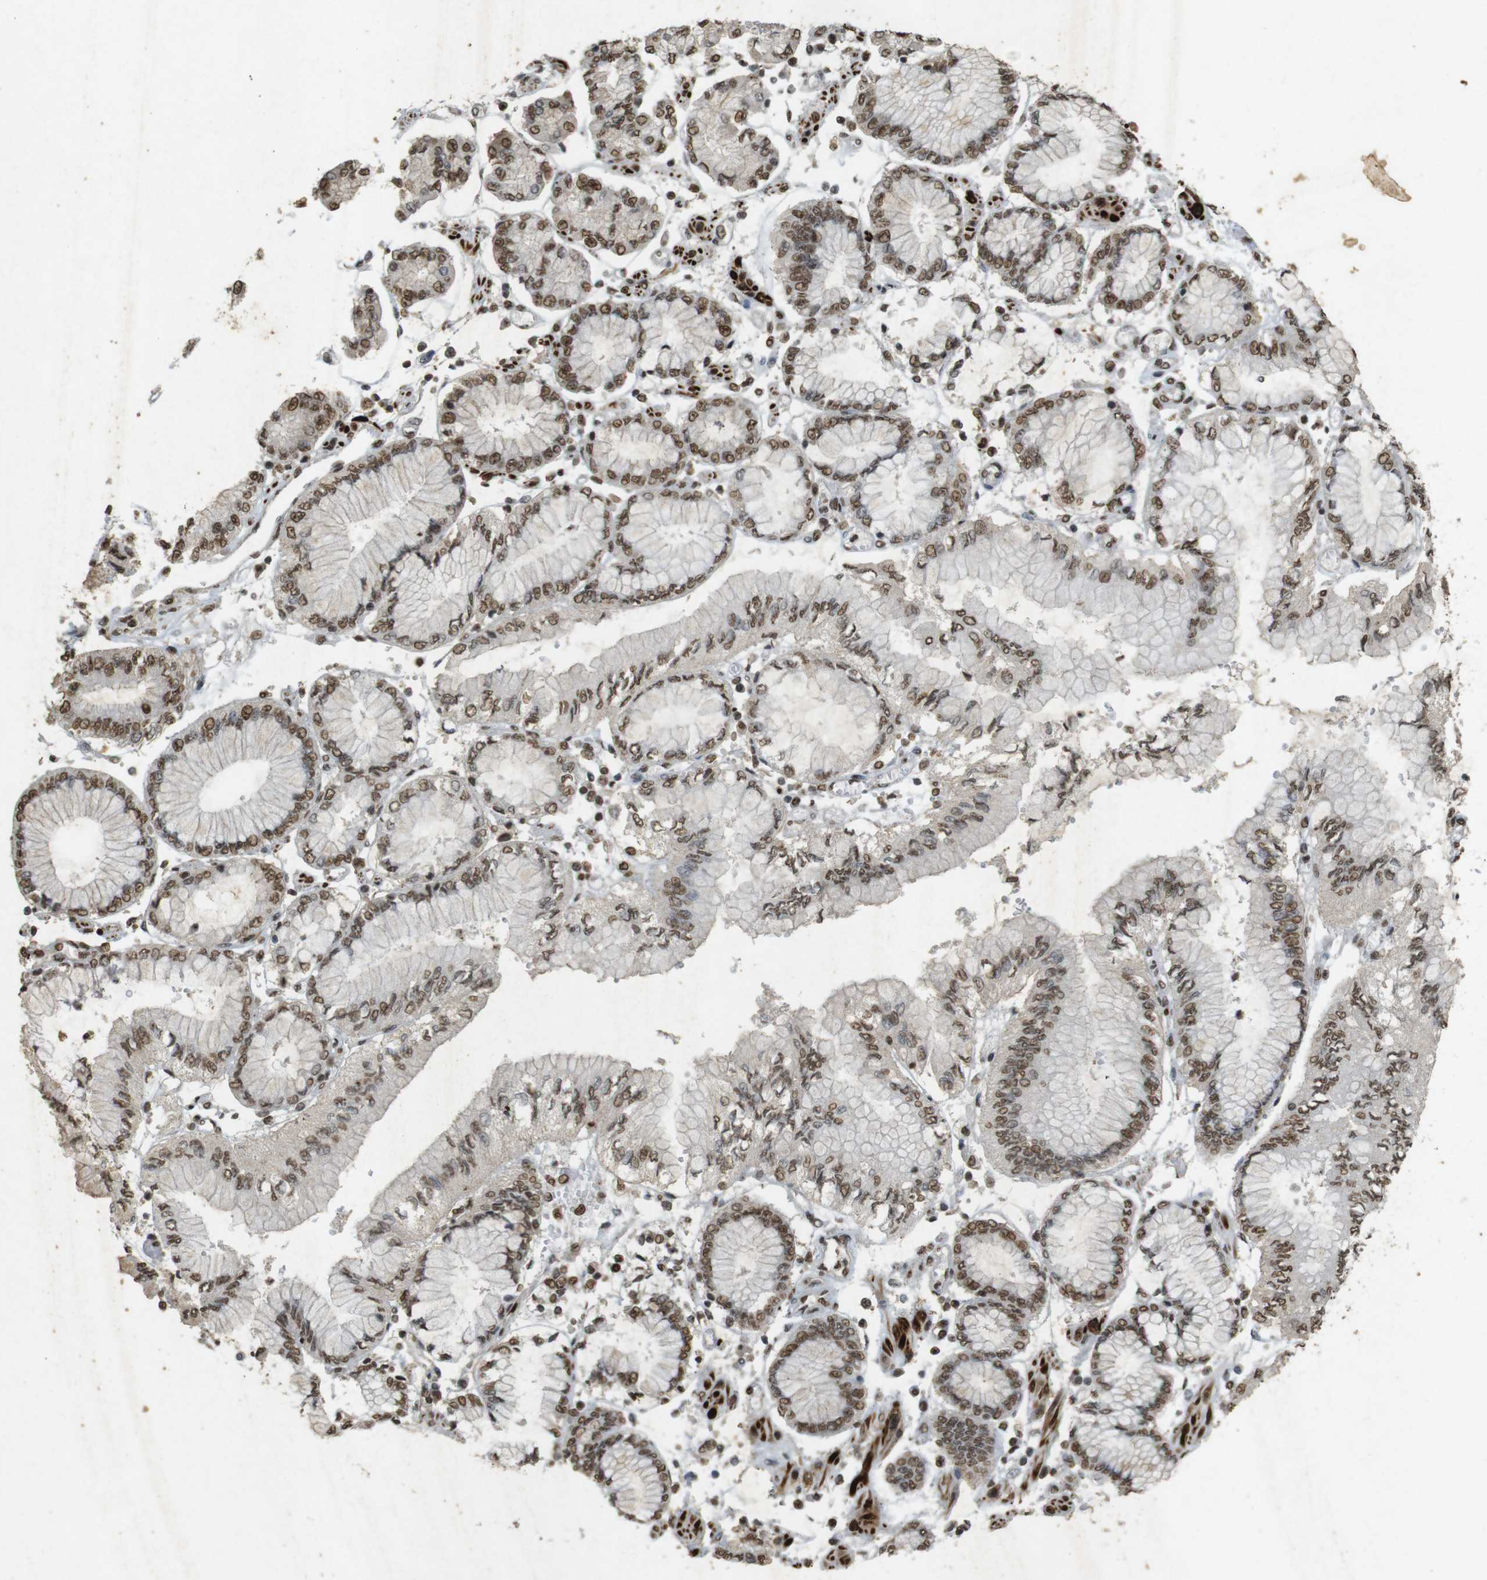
{"staining": {"intensity": "moderate", "quantity": ">75%", "location": "nuclear"}, "tissue": "stomach cancer", "cell_type": "Tumor cells", "image_type": "cancer", "snomed": [{"axis": "morphology", "description": "Adenocarcinoma, NOS"}, {"axis": "topography", "description": "Stomach"}], "caption": "Immunohistochemical staining of stomach adenocarcinoma shows medium levels of moderate nuclear positivity in approximately >75% of tumor cells.", "gene": "GATA4", "patient": {"sex": "male", "age": 76}}